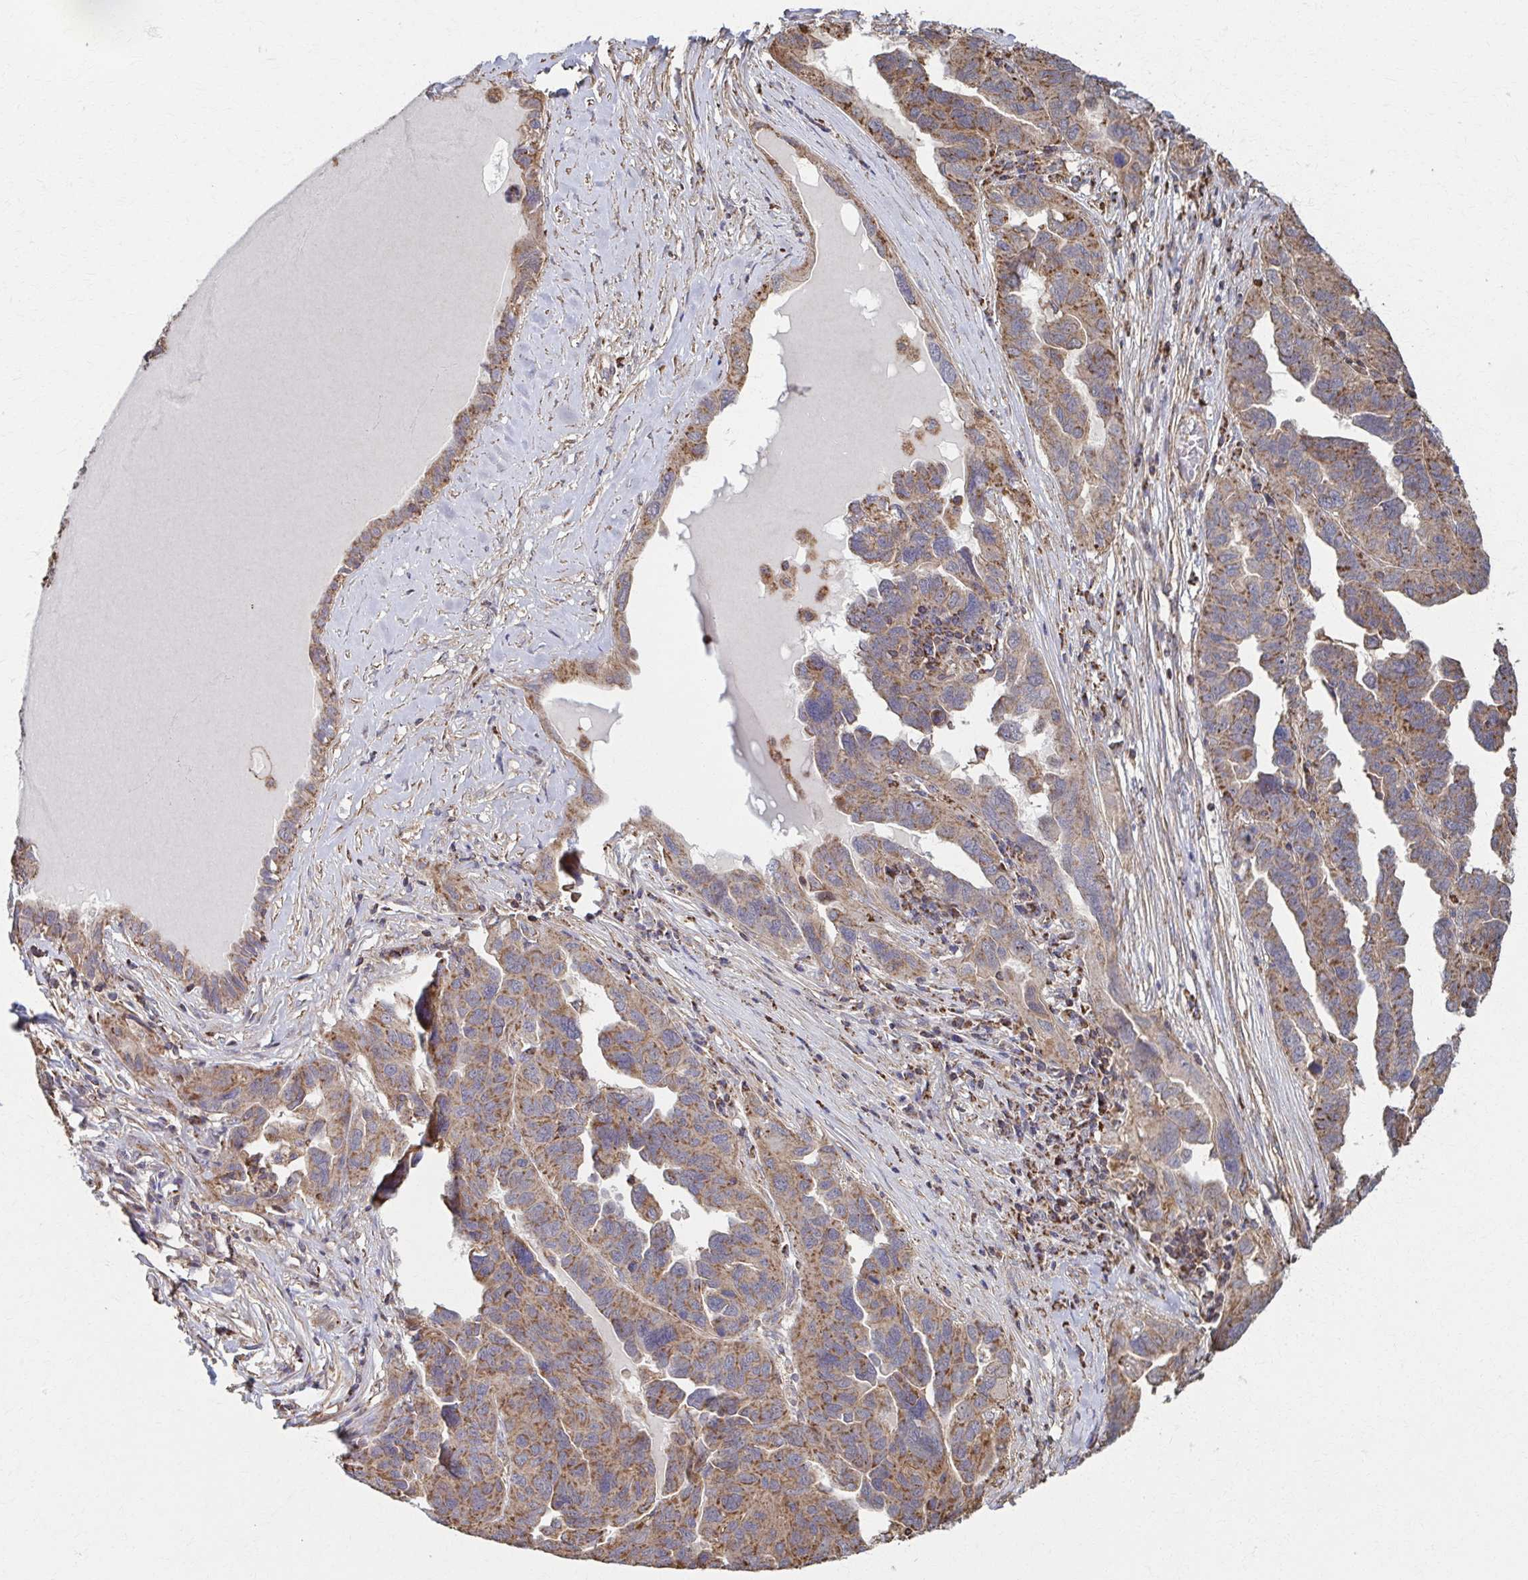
{"staining": {"intensity": "moderate", "quantity": ">75%", "location": "cytoplasmic/membranous"}, "tissue": "ovarian cancer", "cell_type": "Tumor cells", "image_type": "cancer", "snomed": [{"axis": "morphology", "description": "Cystadenocarcinoma, serous, NOS"}, {"axis": "topography", "description": "Ovary"}], "caption": "Immunohistochemistry (IHC) (DAB) staining of serous cystadenocarcinoma (ovarian) reveals moderate cytoplasmic/membranous protein positivity in about >75% of tumor cells.", "gene": "KLHL34", "patient": {"sex": "female", "age": 64}}